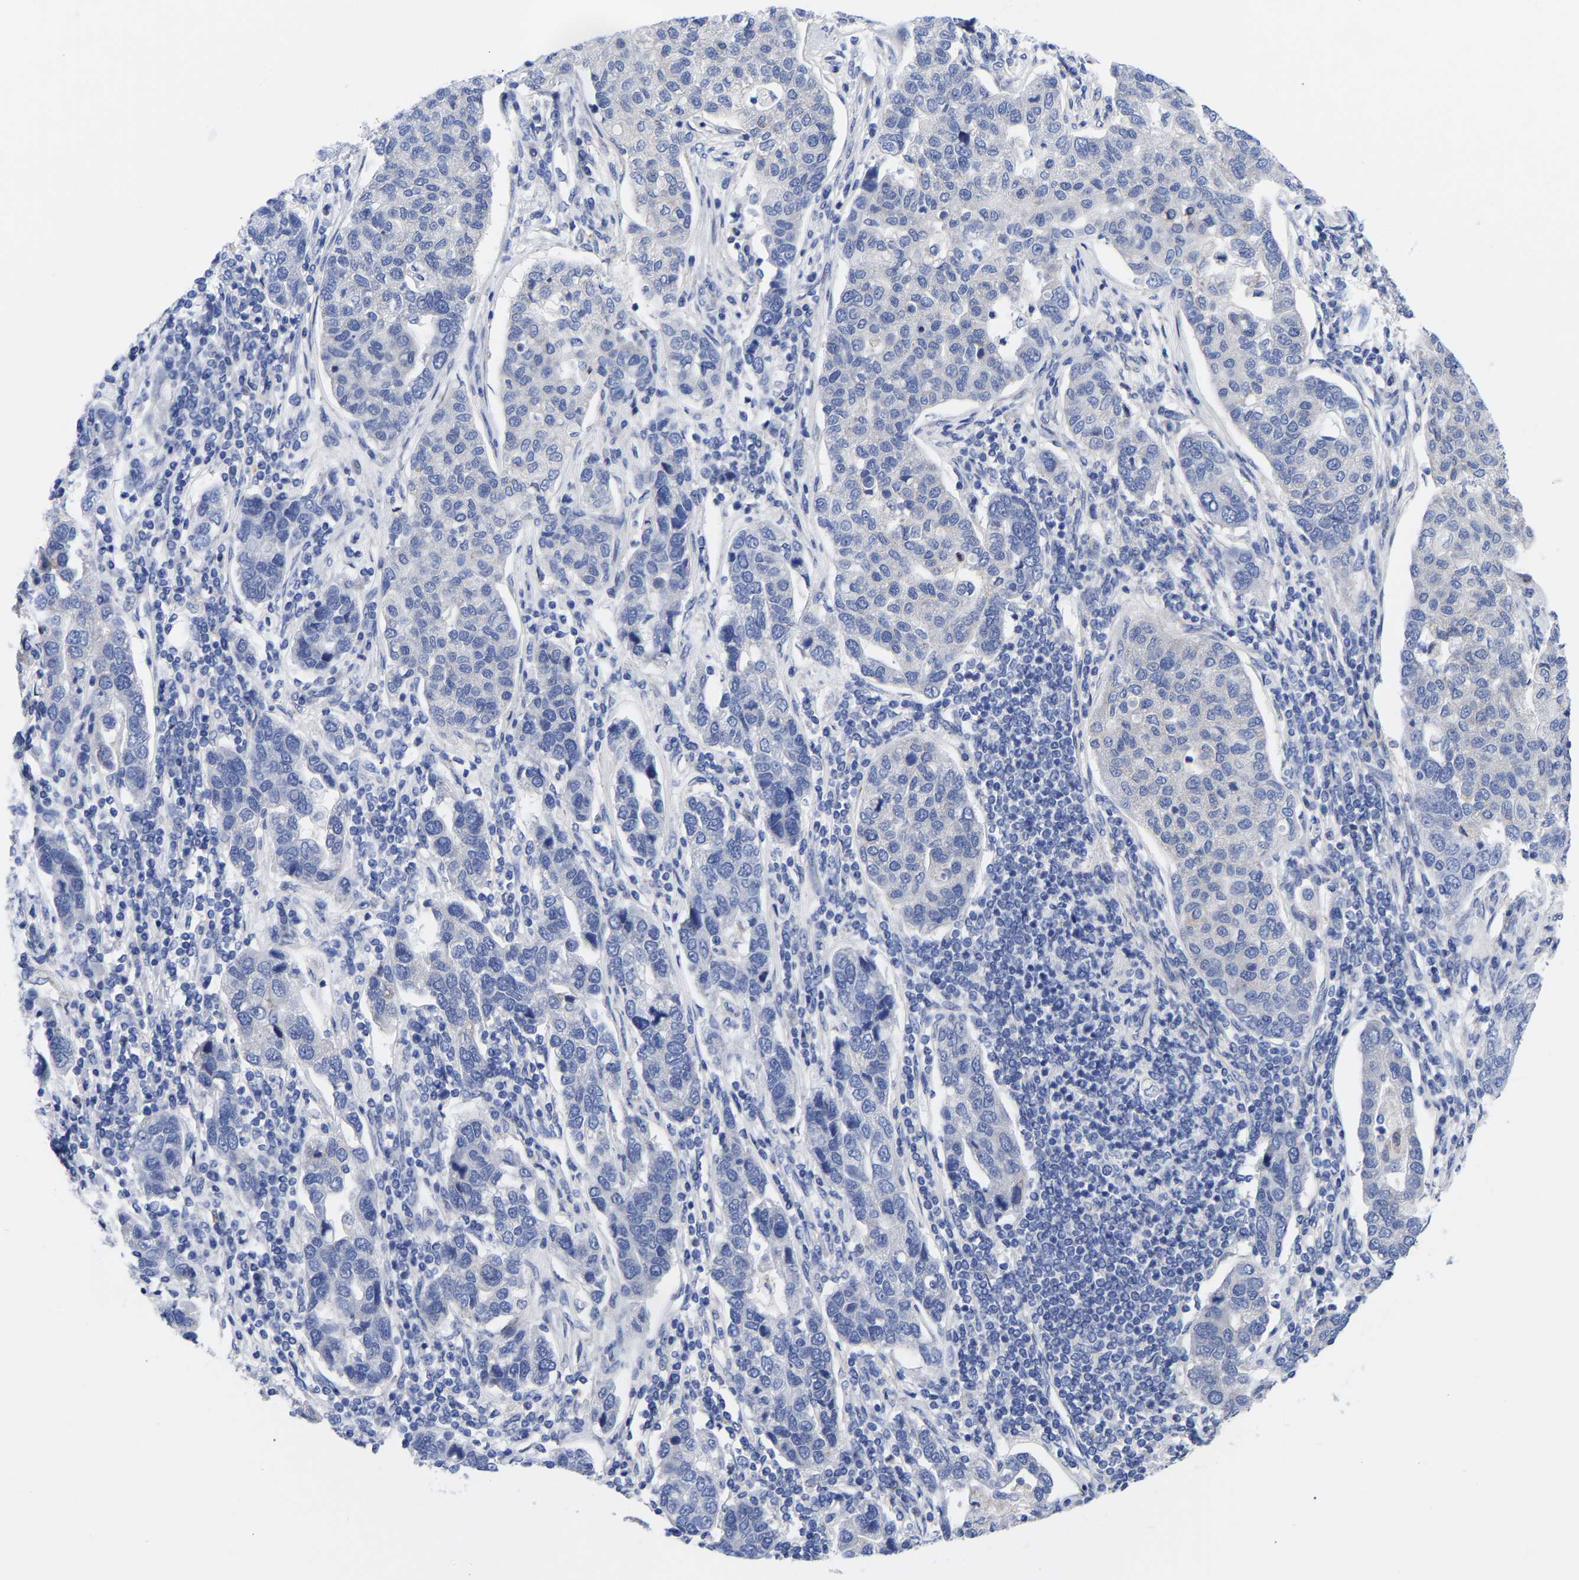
{"staining": {"intensity": "negative", "quantity": "none", "location": "none"}, "tissue": "pancreatic cancer", "cell_type": "Tumor cells", "image_type": "cancer", "snomed": [{"axis": "morphology", "description": "Adenocarcinoma, NOS"}, {"axis": "topography", "description": "Pancreas"}], "caption": "Immunohistochemistry (IHC) micrograph of human pancreatic adenocarcinoma stained for a protein (brown), which reveals no staining in tumor cells.", "gene": "CFAP298", "patient": {"sex": "female", "age": 61}}